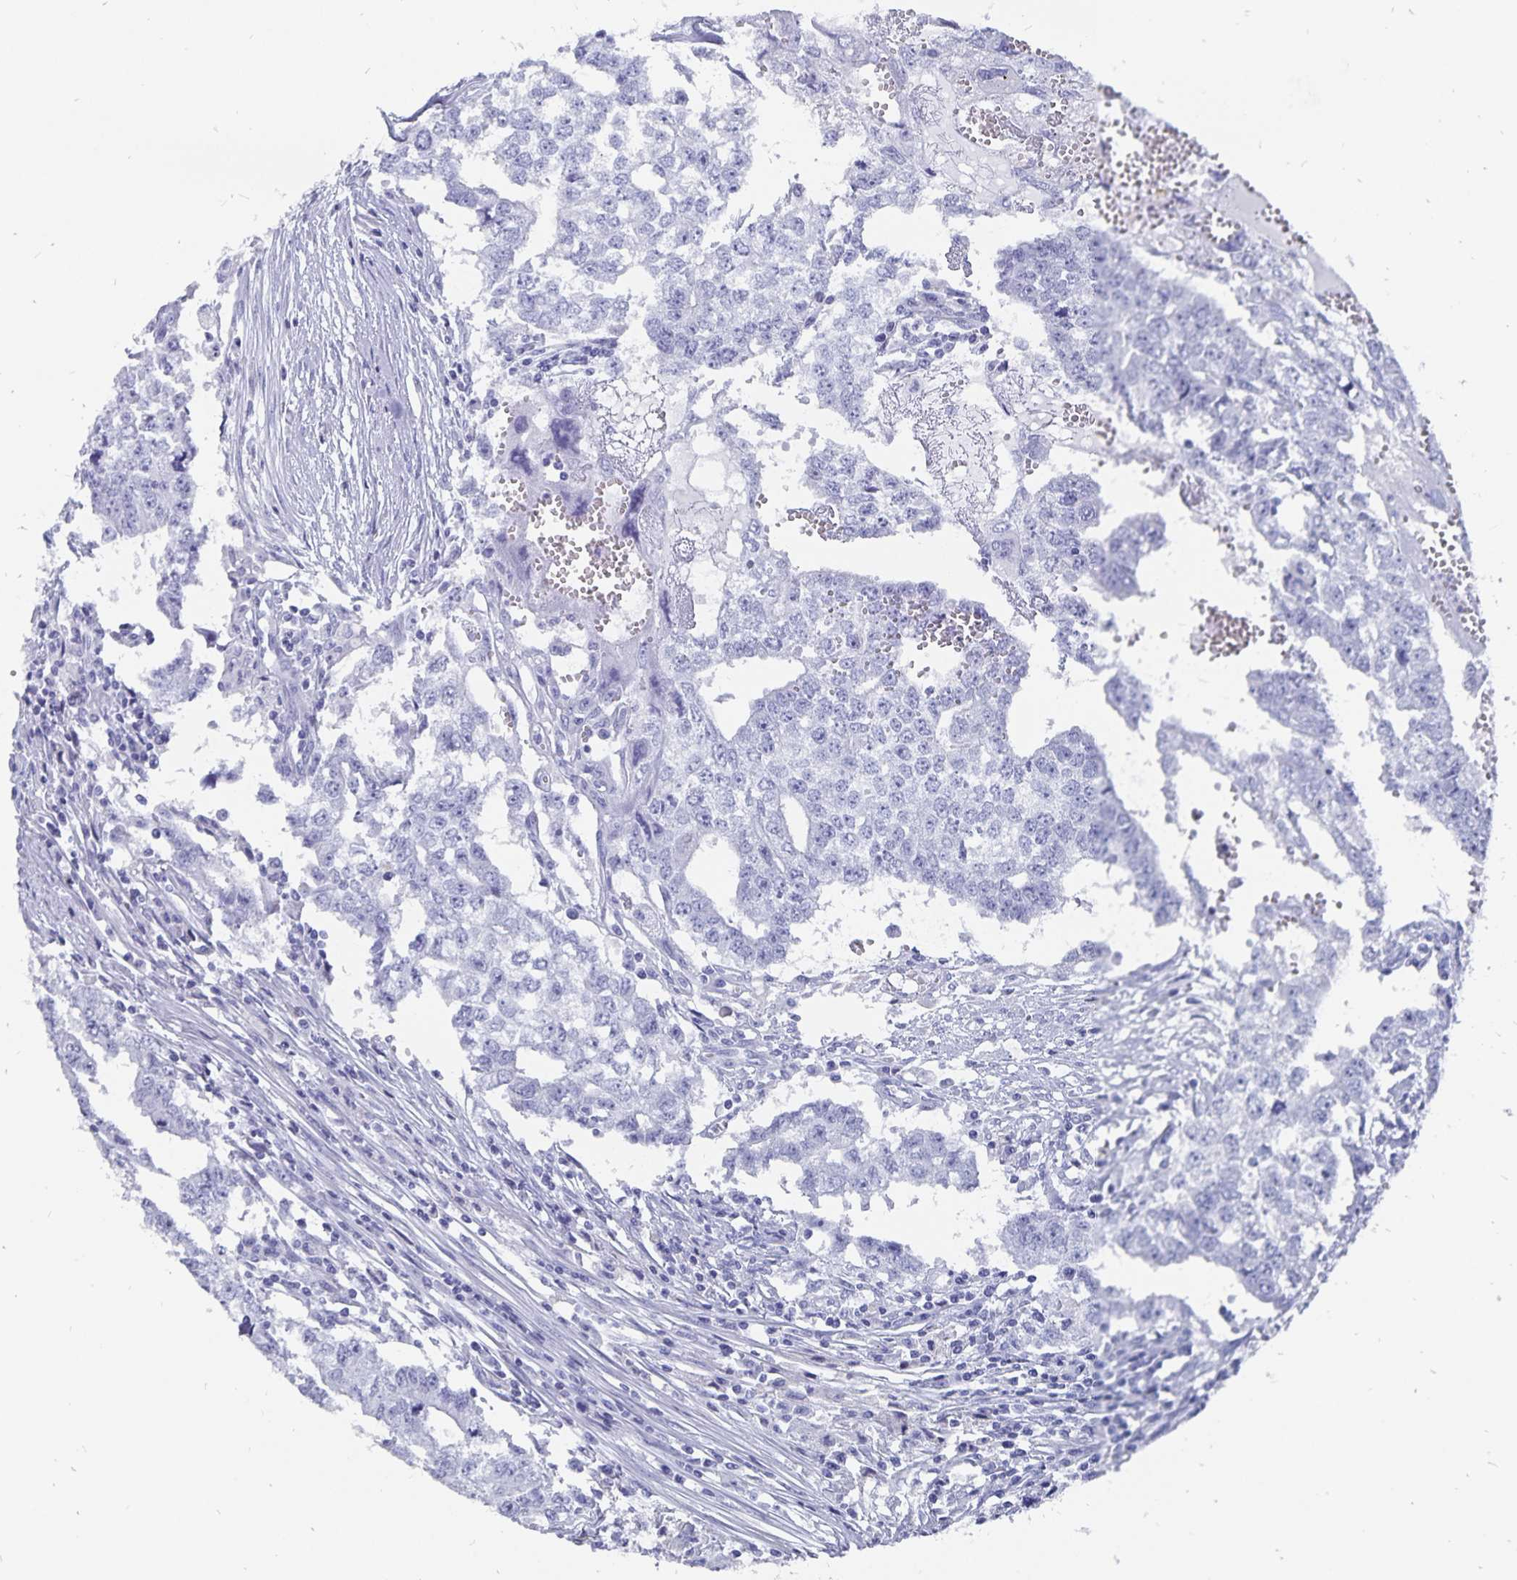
{"staining": {"intensity": "negative", "quantity": "none", "location": "none"}, "tissue": "testis cancer", "cell_type": "Tumor cells", "image_type": "cancer", "snomed": [{"axis": "morphology", "description": "Carcinoma, Embryonal, NOS"}, {"axis": "morphology", "description": "Teratoma, malignant, NOS"}, {"axis": "topography", "description": "Testis"}], "caption": "Photomicrograph shows no significant protein positivity in tumor cells of testis teratoma (malignant). The staining is performed using DAB (3,3'-diaminobenzidine) brown chromogen with nuclei counter-stained in using hematoxylin.", "gene": "ADH1A", "patient": {"sex": "male", "age": 24}}